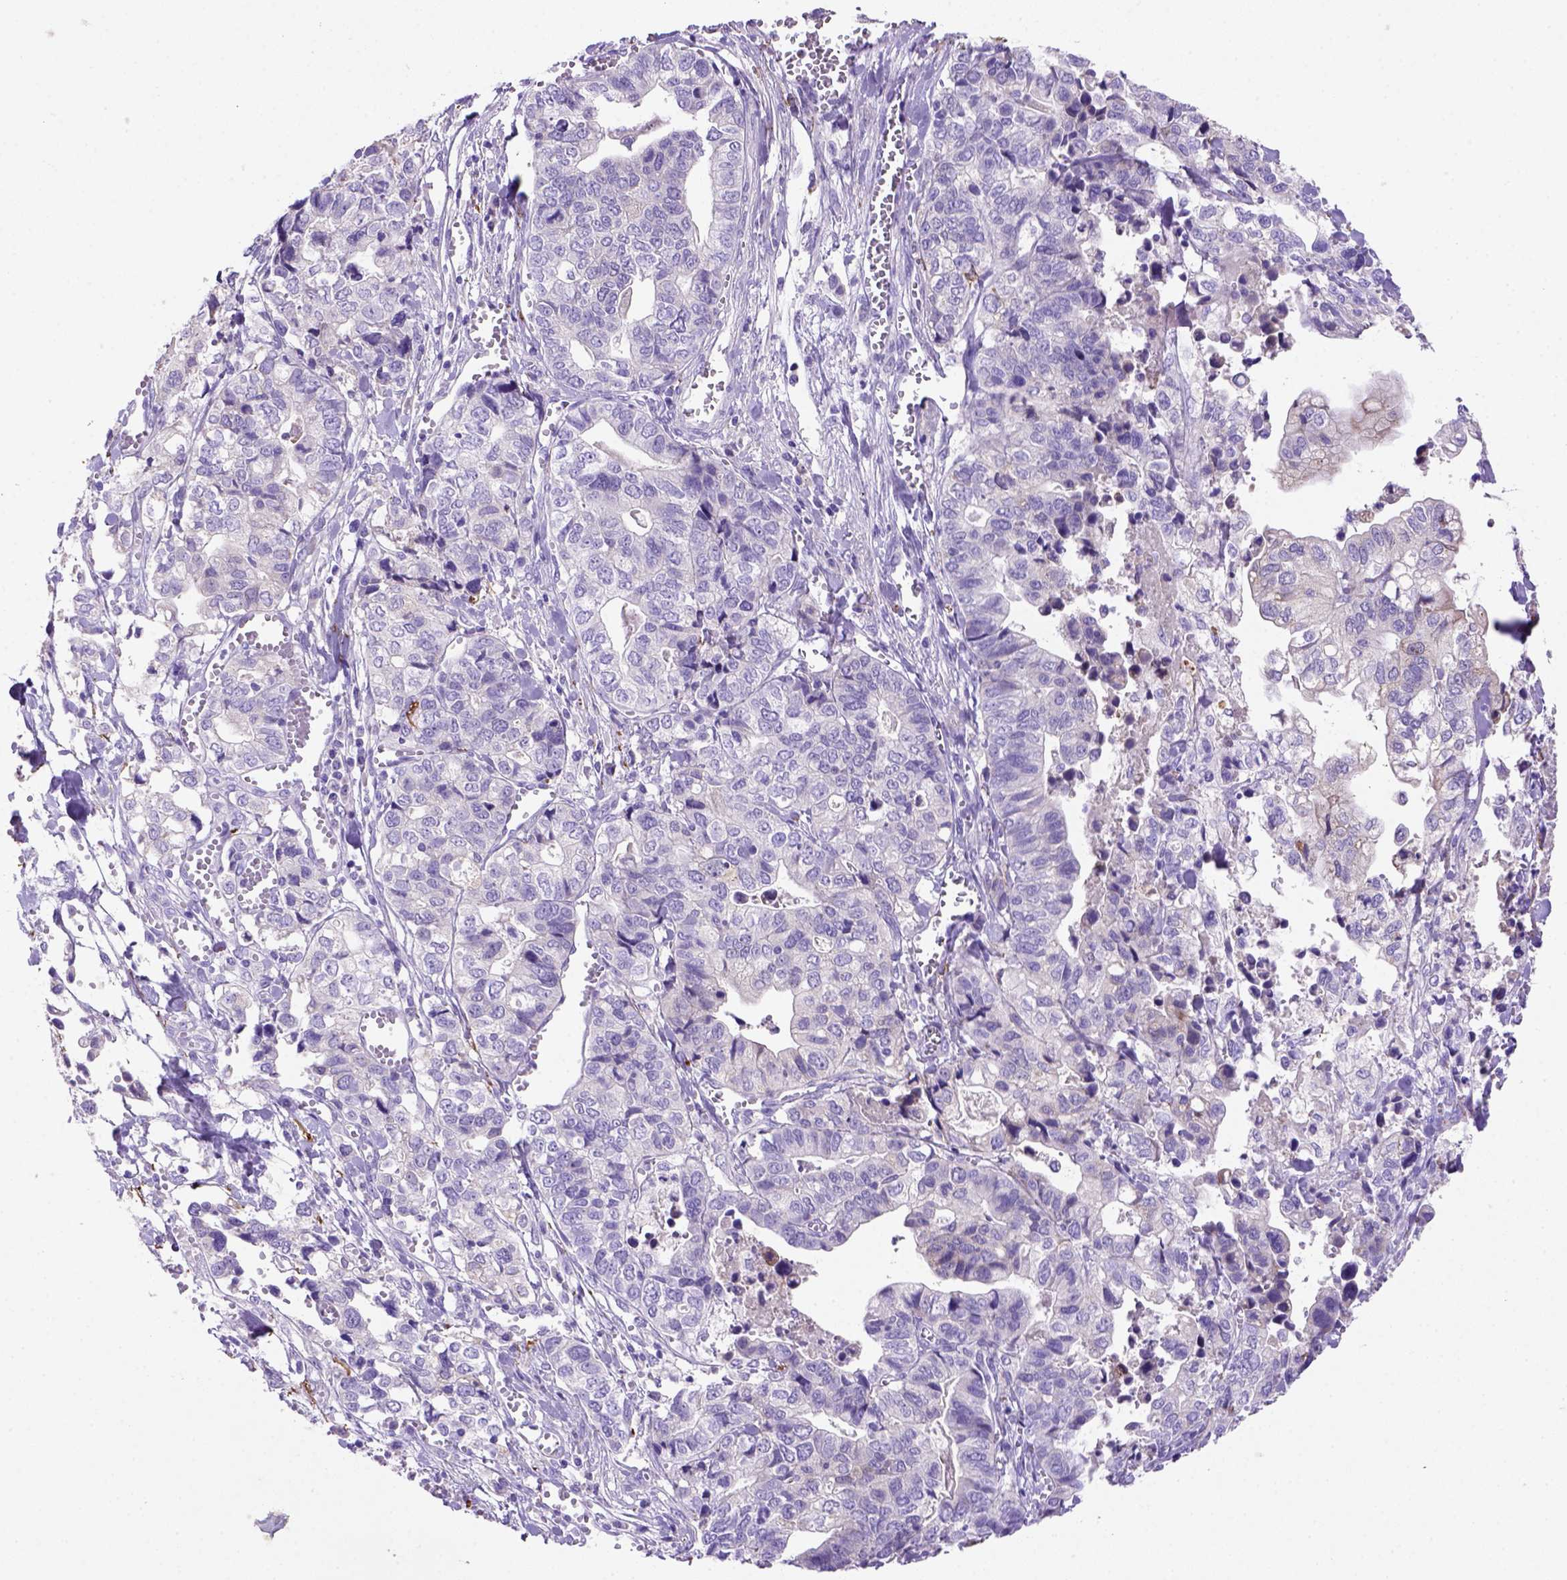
{"staining": {"intensity": "negative", "quantity": "none", "location": "none"}, "tissue": "stomach cancer", "cell_type": "Tumor cells", "image_type": "cancer", "snomed": [{"axis": "morphology", "description": "Adenocarcinoma, NOS"}, {"axis": "topography", "description": "Stomach, upper"}], "caption": "Tumor cells are negative for protein expression in human stomach cancer. Brightfield microscopy of immunohistochemistry stained with DAB (3,3'-diaminobenzidine) (brown) and hematoxylin (blue), captured at high magnification.", "gene": "SIRPD", "patient": {"sex": "female", "age": 67}}